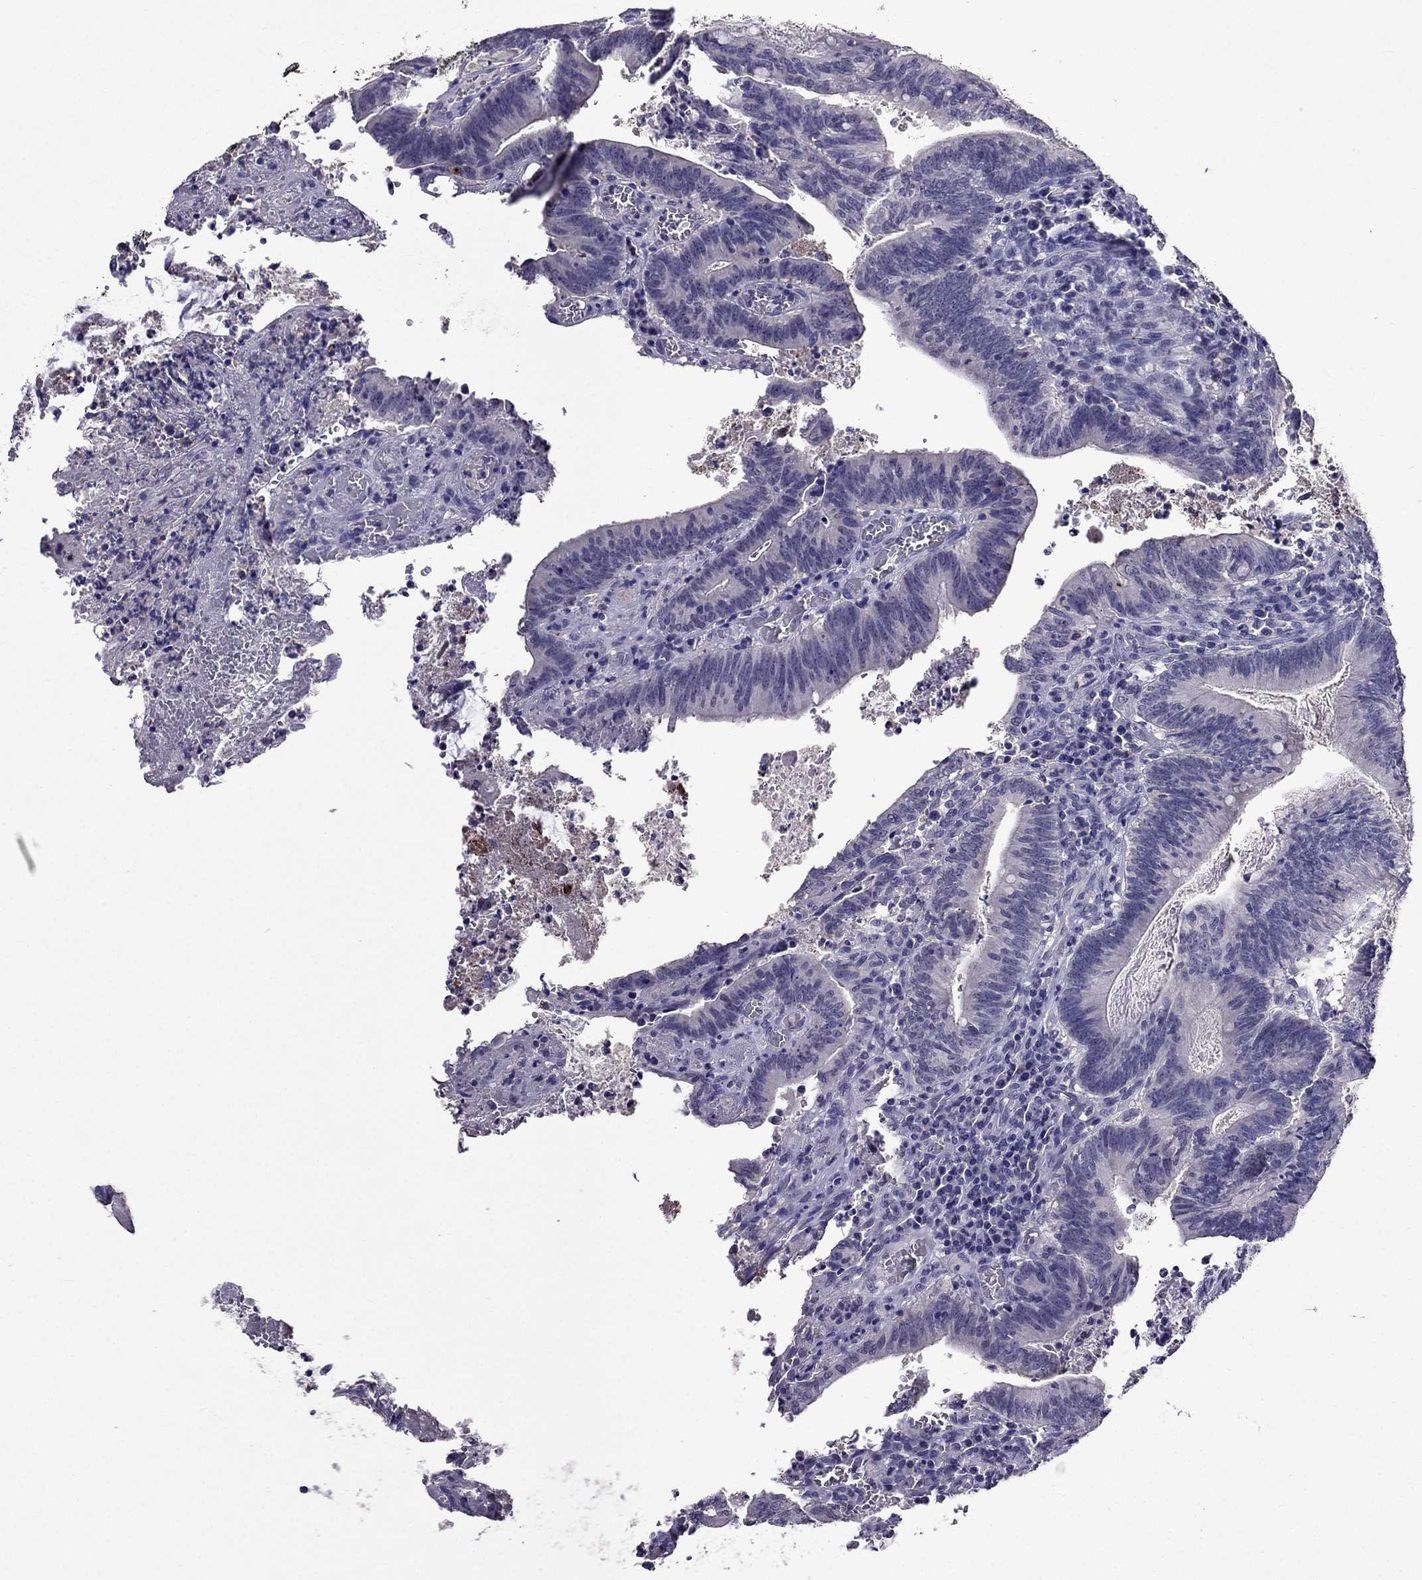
{"staining": {"intensity": "negative", "quantity": "none", "location": "none"}, "tissue": "colorectal cancer", "cell_type": "Tumor cells", "image_type": "cancer", "snomed": [{"axis": "morphology", "description": "Adenocarcinoma, NOS"}, {"axis": "topography", "description": "Colon"}], "caption": "Immunohistochemistry (IHC) histopathology image of colorectal cancer stained for a protein (brown), which exhibits no positivity in tumor cells.", "gene": "AQP9", "patient": {"sex": "female", "age": 70}}